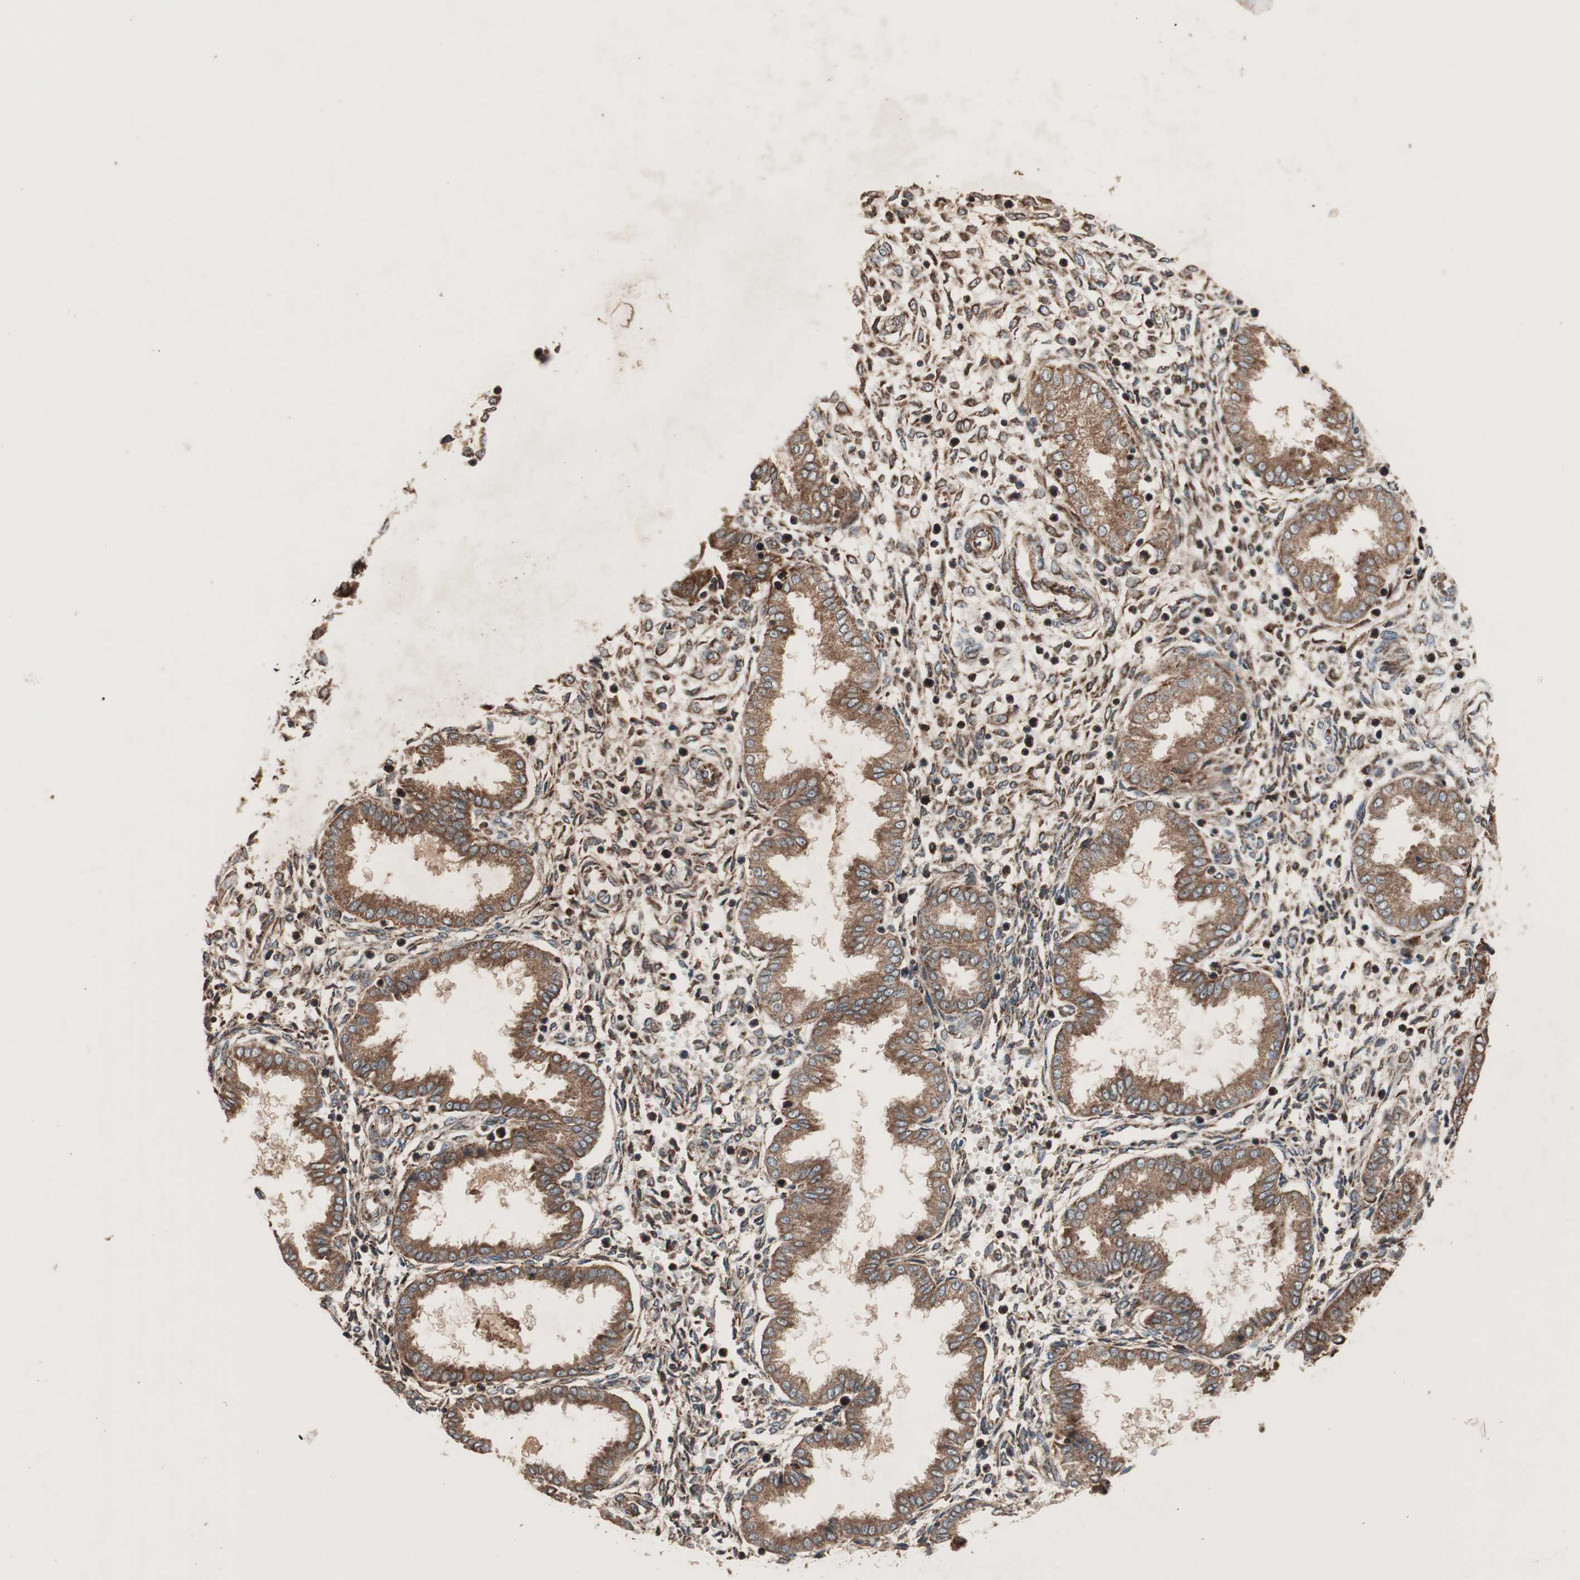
{"staining": {"intensity": "strong", "quantity": ">75%", "location": "cytoplasmic/membranous"}, "tissue": "endometrium", "cell_type": "Cells in endometrial stroma", "image_type": "normal", "snomed": [{"axis": "morphology", "description": "Normal tissue, NOS"}, {"axis": "topography", "description": "Endometrium"}], "caption": "The photomicrograph shows immunohistochemical staining of normal endometrium. There is strong cytoplasmic/membranous staining is appreciated in about >75% of cells in endometrial stroma.", "gene": "RAB1A", "patient": {"sex": "female", "age": 33}}